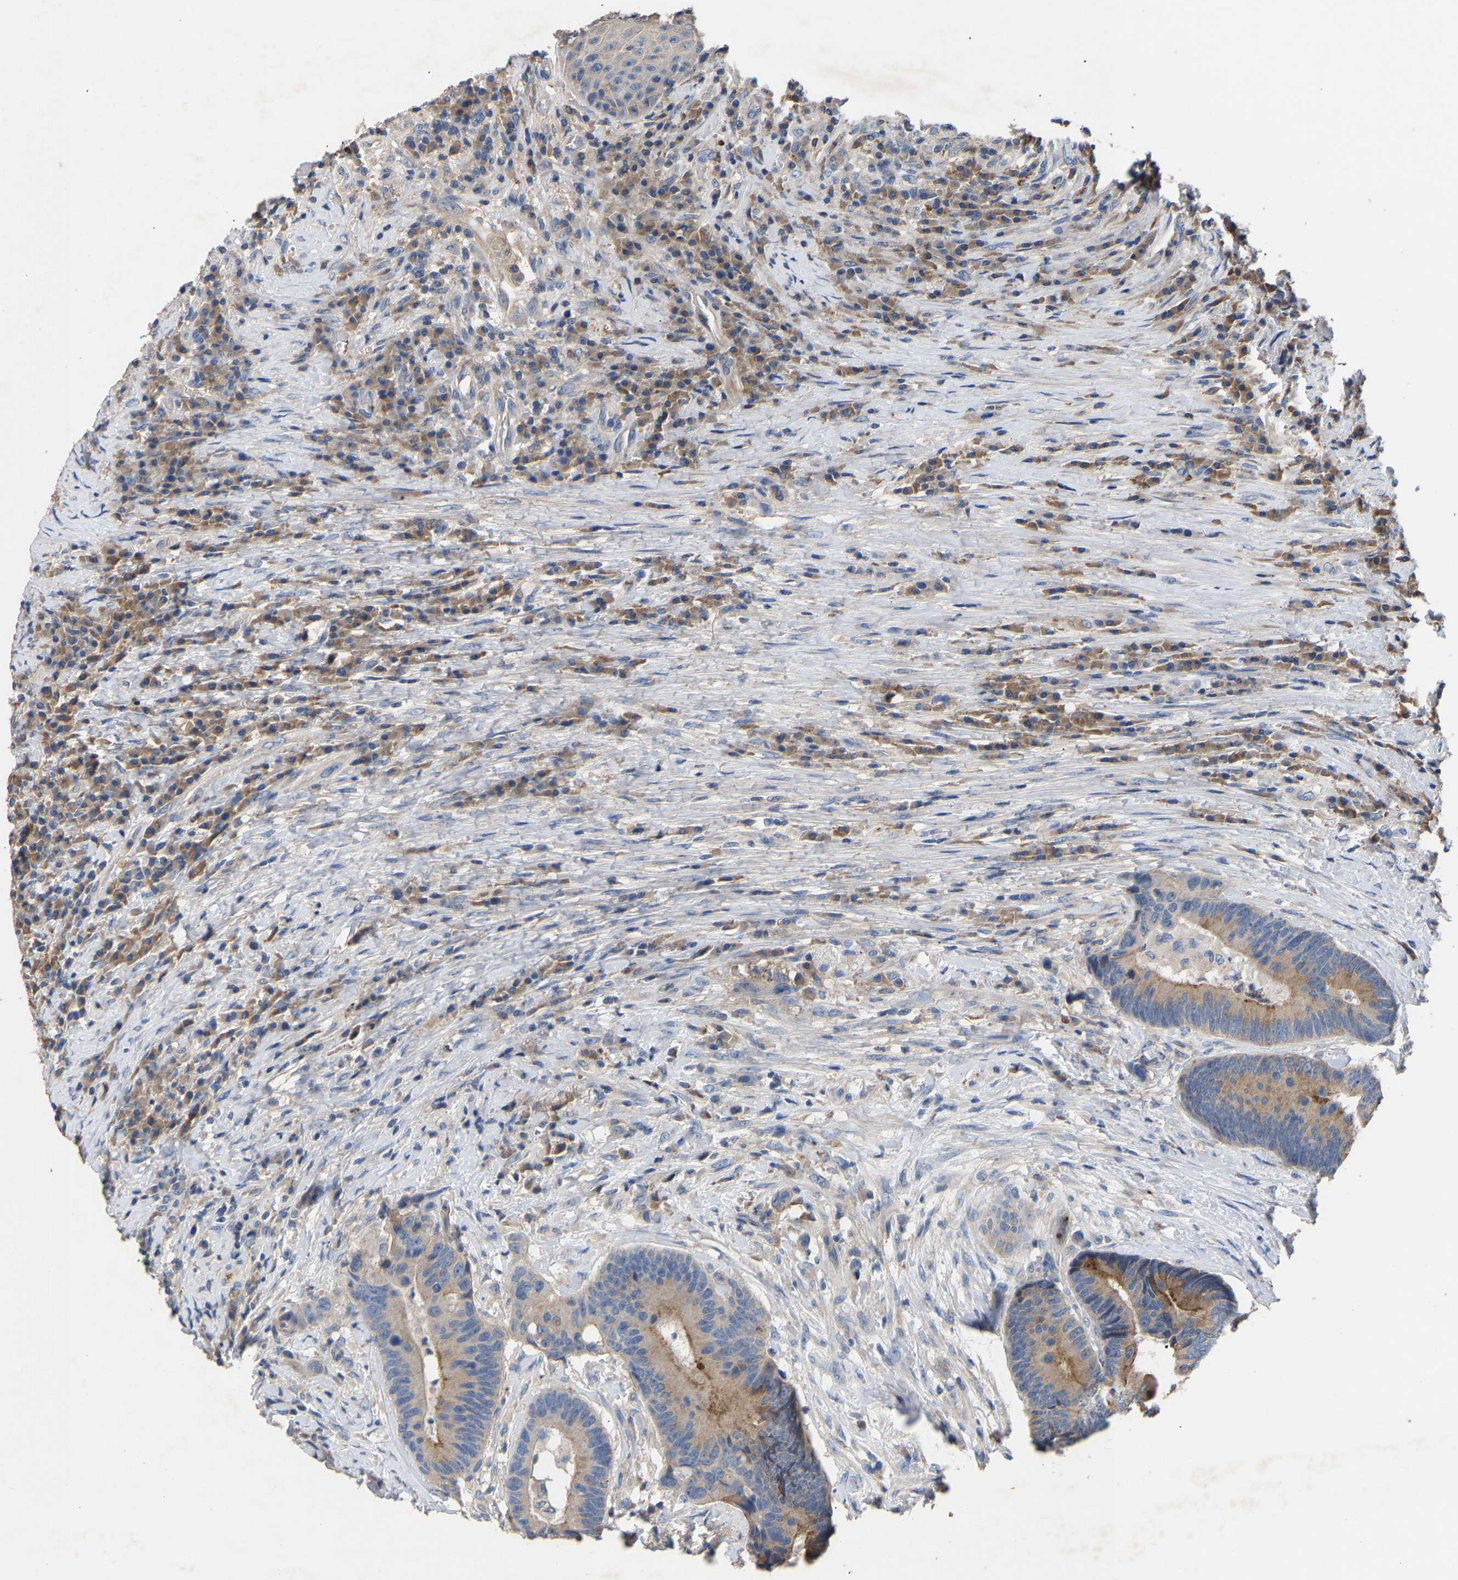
{"staining": {"intensity": "weak", "quantity": "25%-75%", "location": "cytoplasmic/membranous"}, "tissue": "colorectal cancer", "cell_type": "Tumor cells", "image_type": "cancer", "snomed": [{"axis": "morphology", "description": "Adenocarcinoma, NOS"}, {"axis": "topography", "description": "Rectum"}, {"axis": "topography", "description": "Anal"}], "caption": "A brown stain highlights weak cytoplasmic/membranous positivity of a protein in colorectal adenocarcinoma tumor cells.", "gene": "CCDC171", "patient": {"sex": "female", "age": 89}}